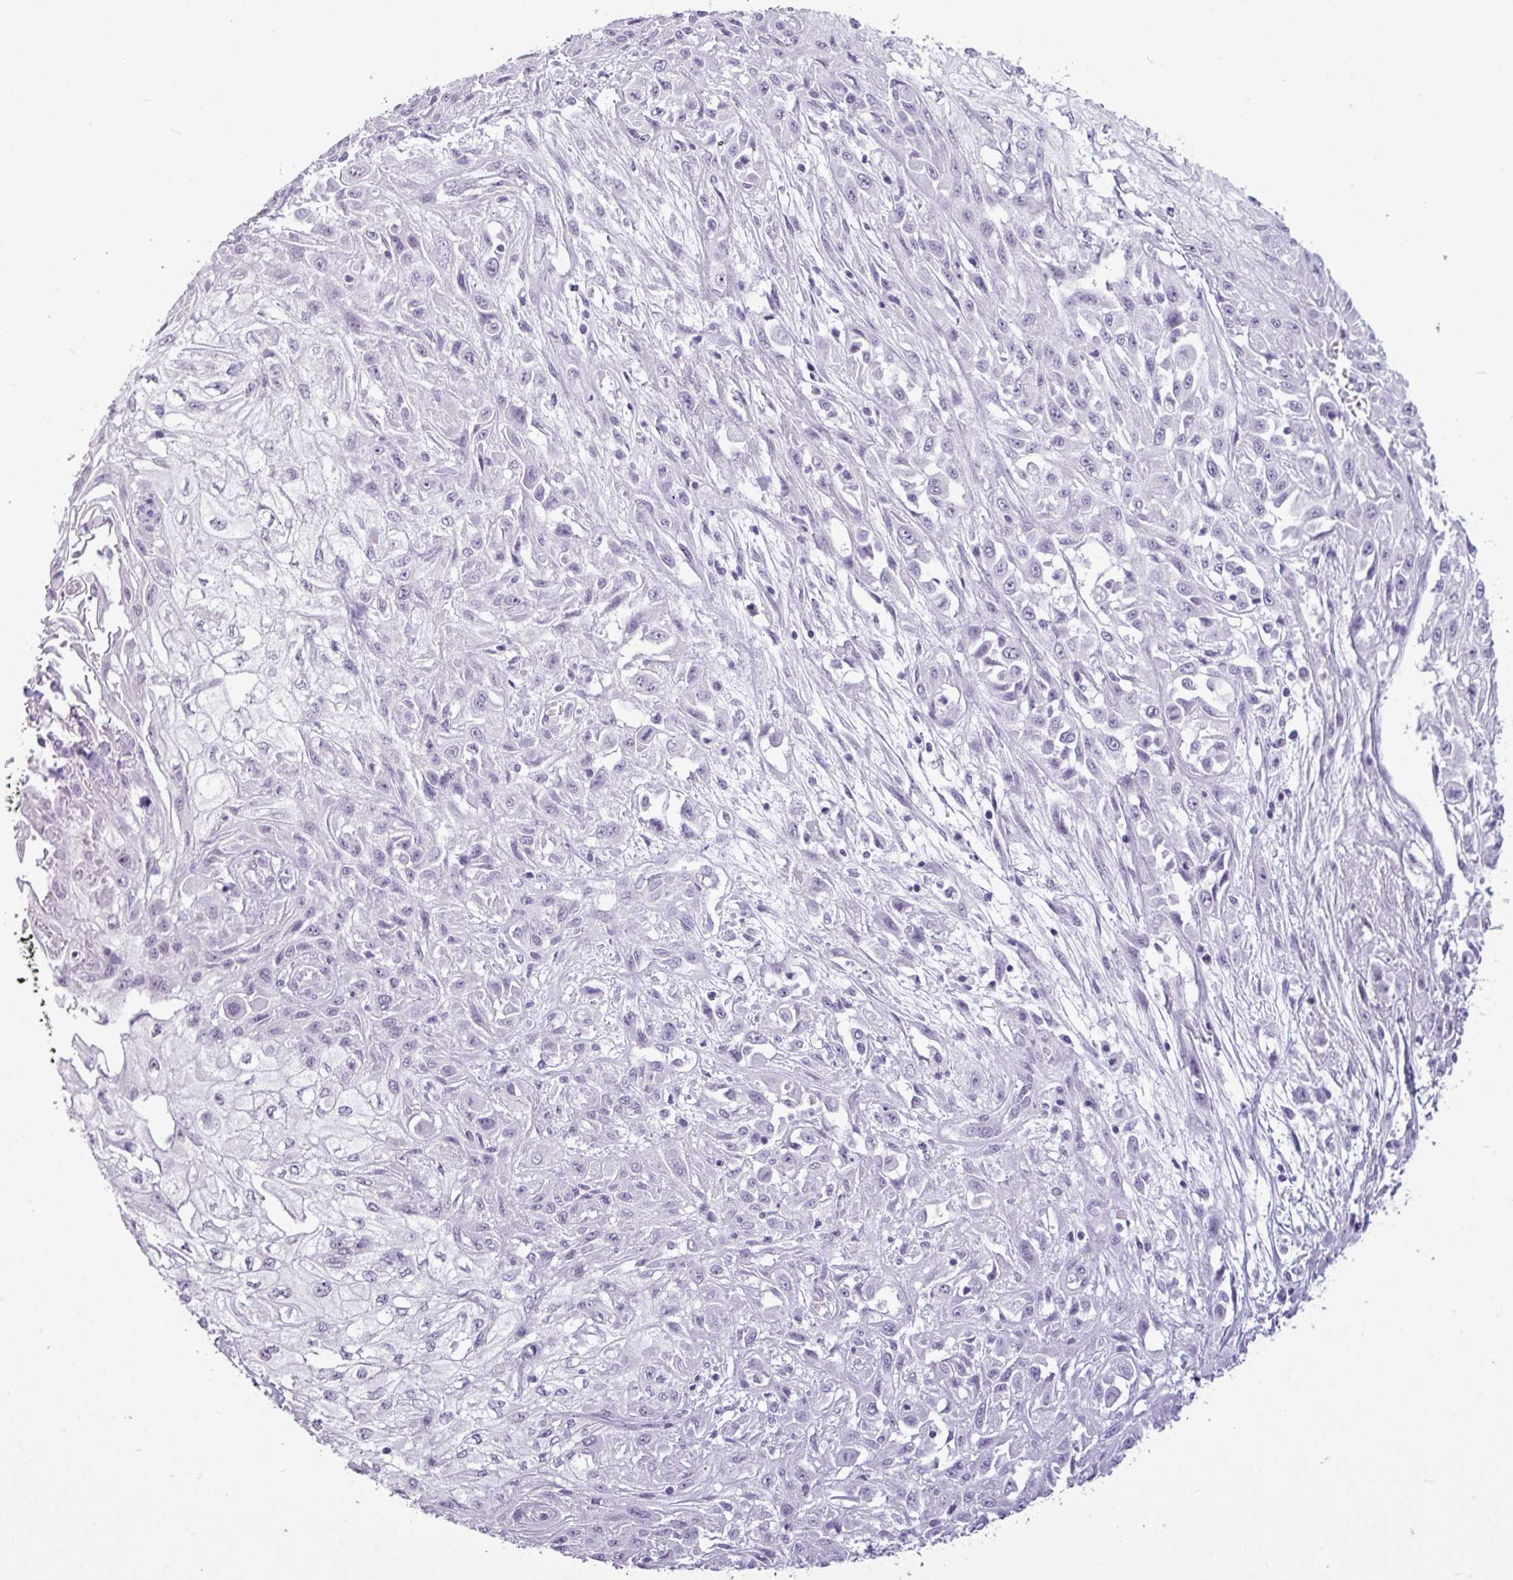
{"staining": {"intensity": "negative", "quantity": "none", "location": "none"}, "tissue": "skin cancer", "cell_type": "Tumor cells", "image_type": "cancer", "snomed": [{"axis": "morphology", "description": "Squamous cell carcinoma, NOS"}, {"axis": "morphology", "description": "Squamous cell carcinoma, metastatic, NOS"}, {"axis": "topography", "description": "Skin"}, {"axis": "topography", "description": "Lymph node"}], "caption": "High power microscopy micrograph of an immunohistochemistry image of skin cancer, revealing no significant staining in tumor cells.", "gene": "AMY2A", "patient": {"sex": "male", "age": 75}}